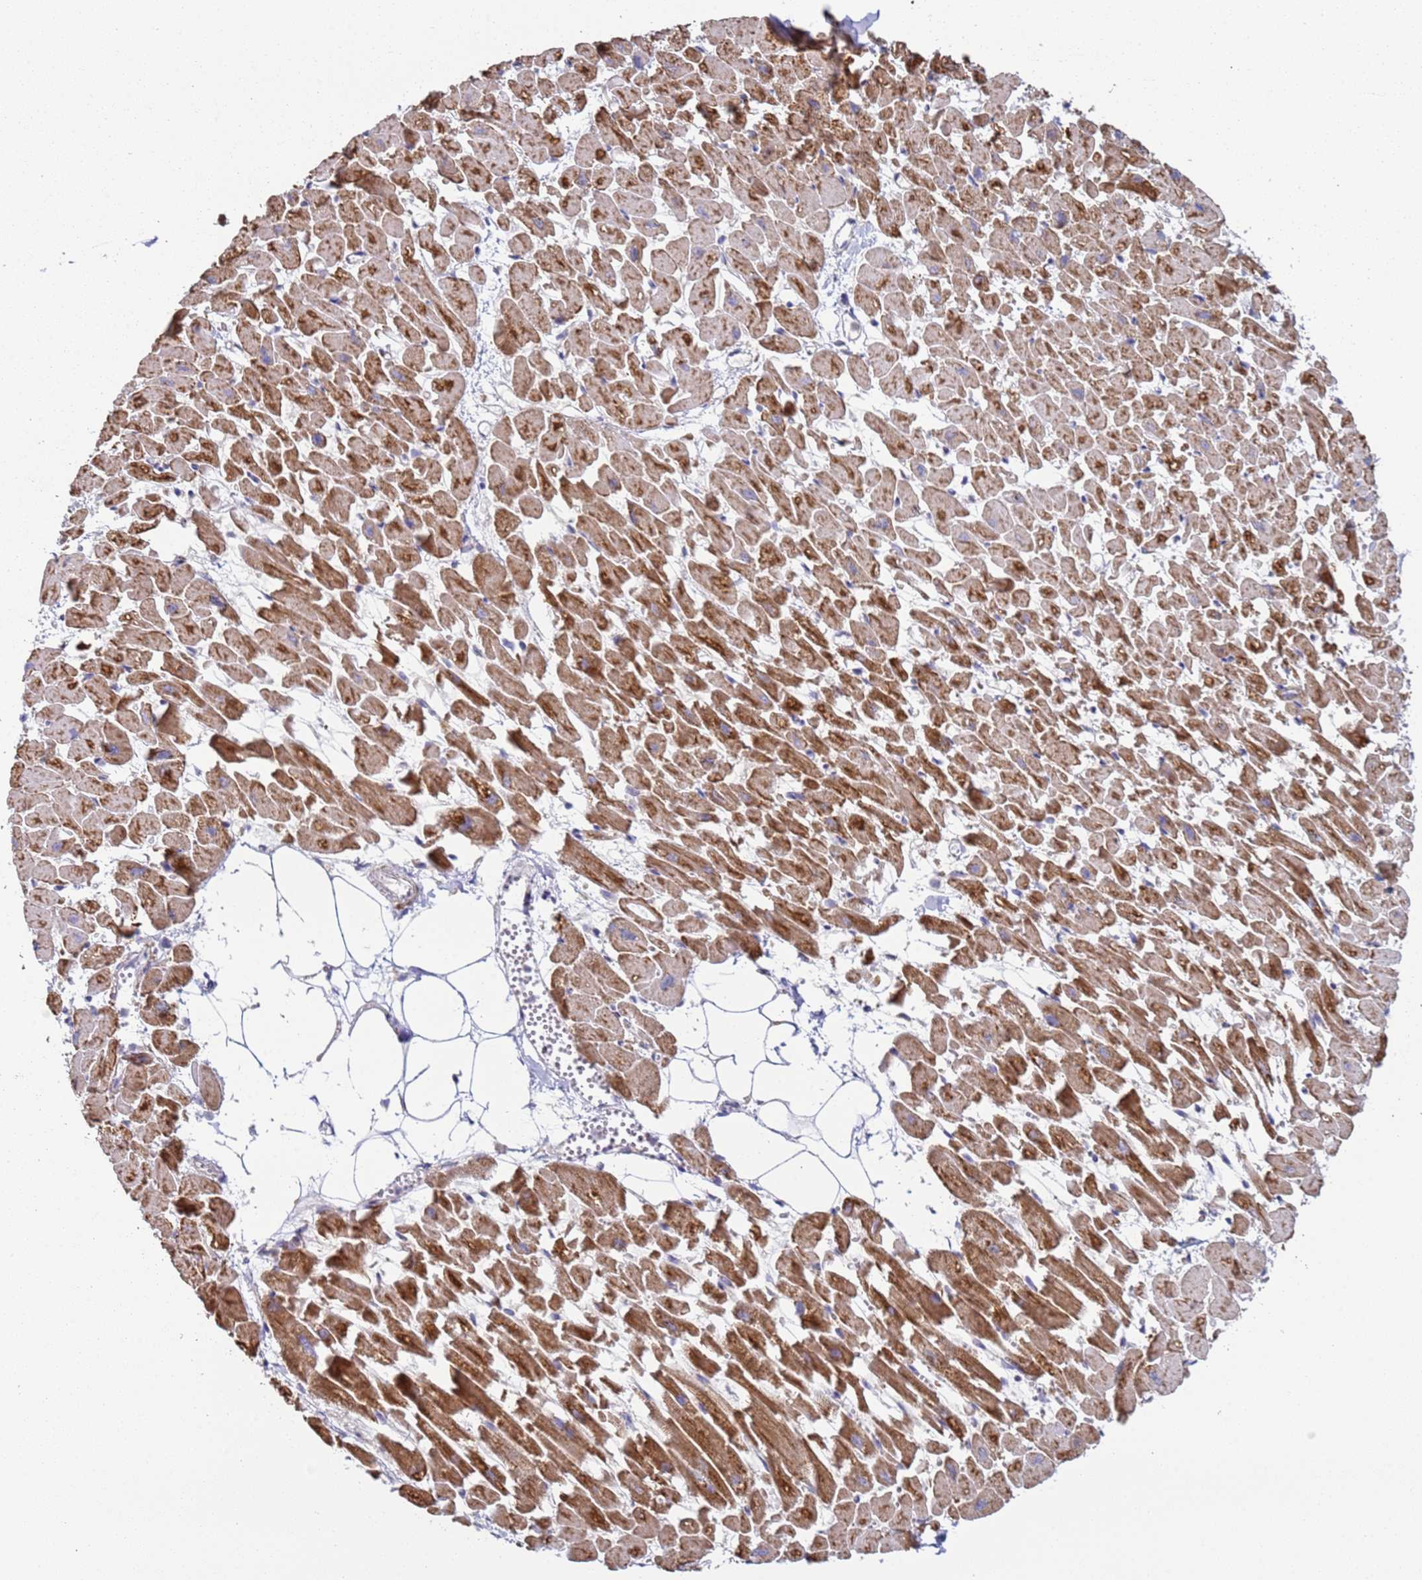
{"staining": {"intensity": "moderate", "quantity": ">75%", "location": "cytoplasmic/membranous"}, "tissue": "heart muscle", "cell_type": "Cardiomyocytes", "image_type": "normal", "snomed": [{"axis": "morphology", "description": "Normal tissue, NOS"}, {"axis": "topography", "description": "Heart"}], "caption": "Cardiomyocytes show medium levels of moderate cytoplasmic/membranous expression in approximately >75% of cells in benign human heart muscle.", "gene": "DIP2B", "patient": {"sex": "female", "age": 64}}